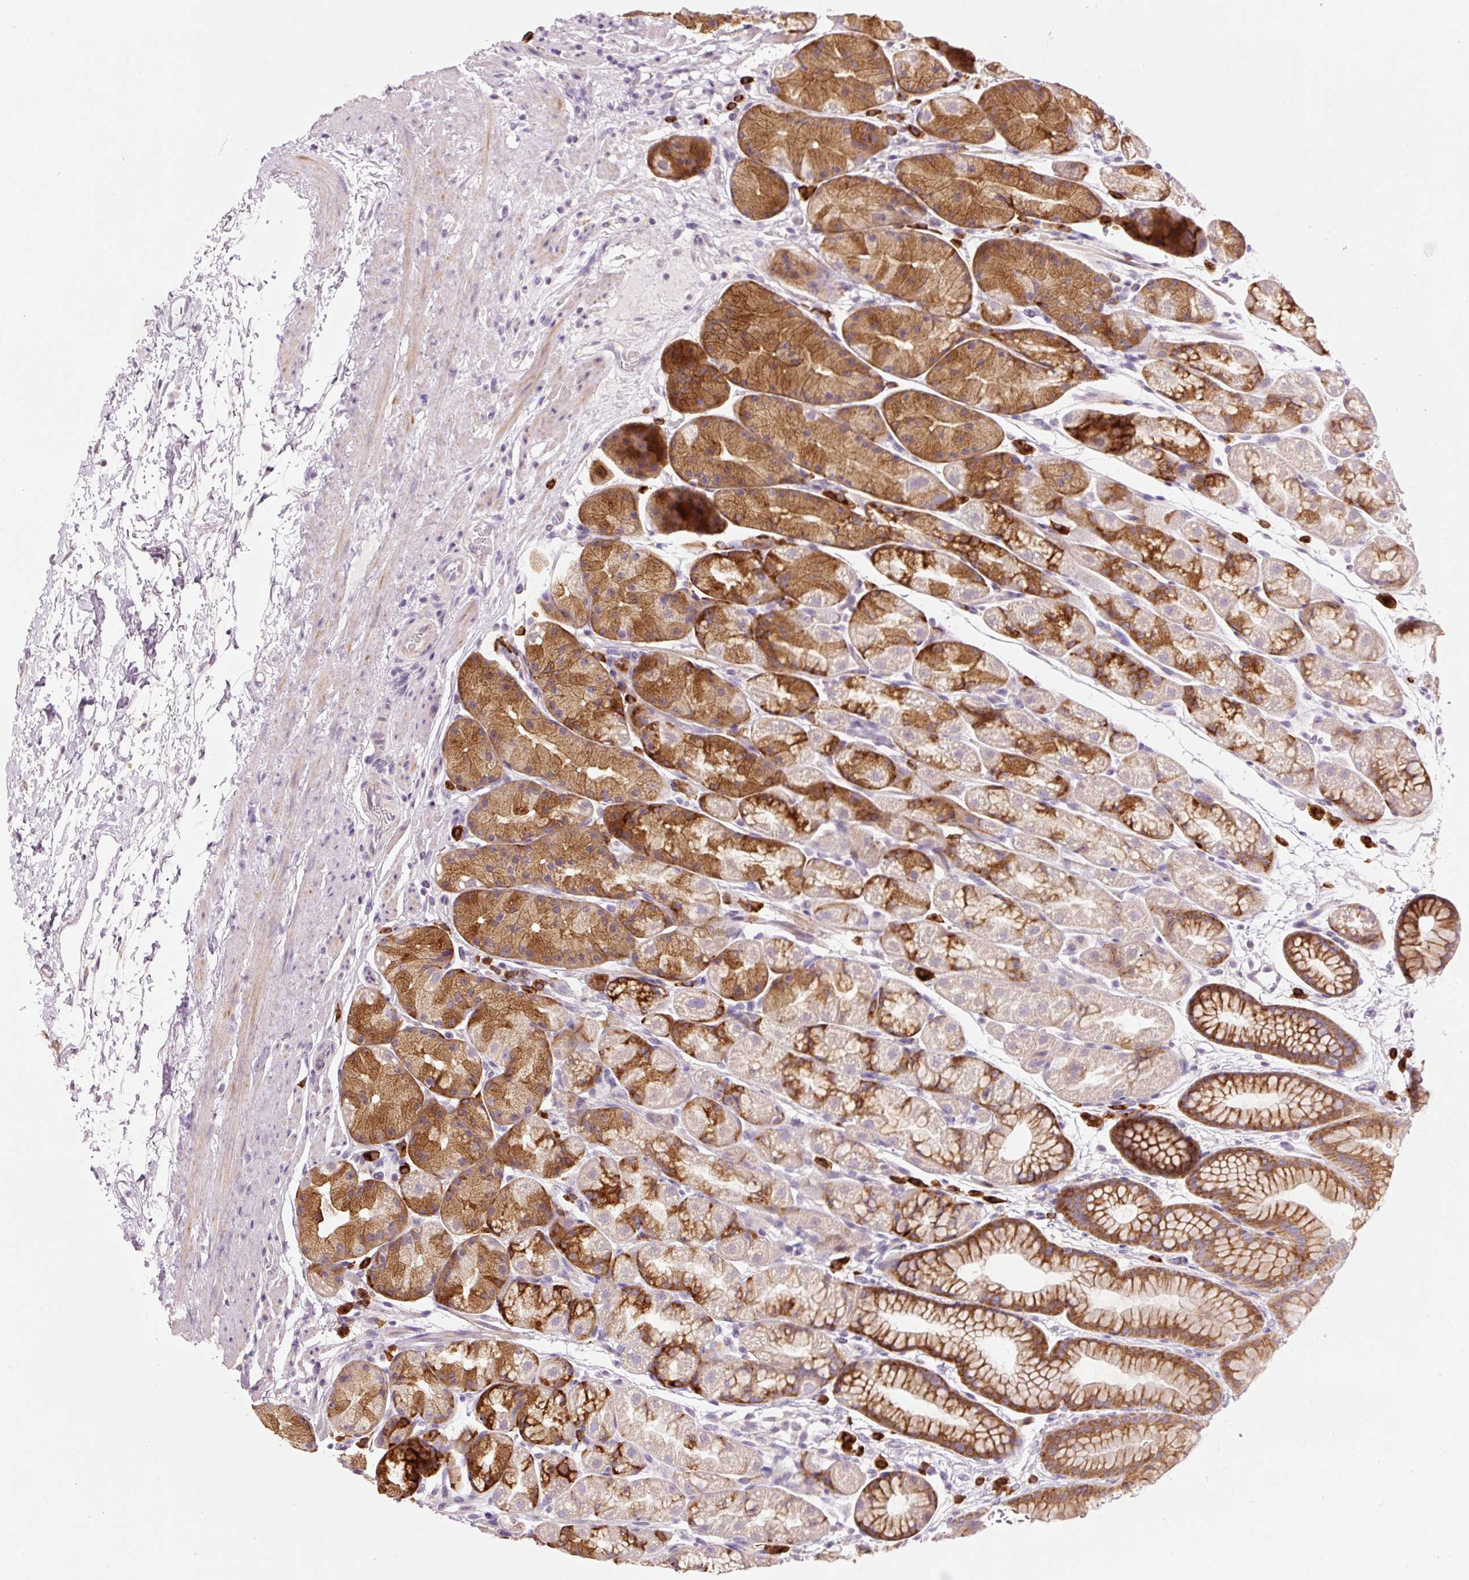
{"staining": {"intensity": "strong", "quantity": "25%-75%", "location": "cytoplasmic/membranous"}, "tissue": "stomach", "cell_type": "Glandular cells", "image_type": "normal", "snomed": [{"axis": "morphology", "description": "Normal tissue, NOS"}, {"axis": "topography", "description": "Stomach, lower"}], "caption": "This is a micrograph of IHC staining of normal stomach, which shows strong positivity in the cytoplasmic/membranous of glandular cells.", "gene": "HAX1", "patient": {"sex": "male", "age": 67}}